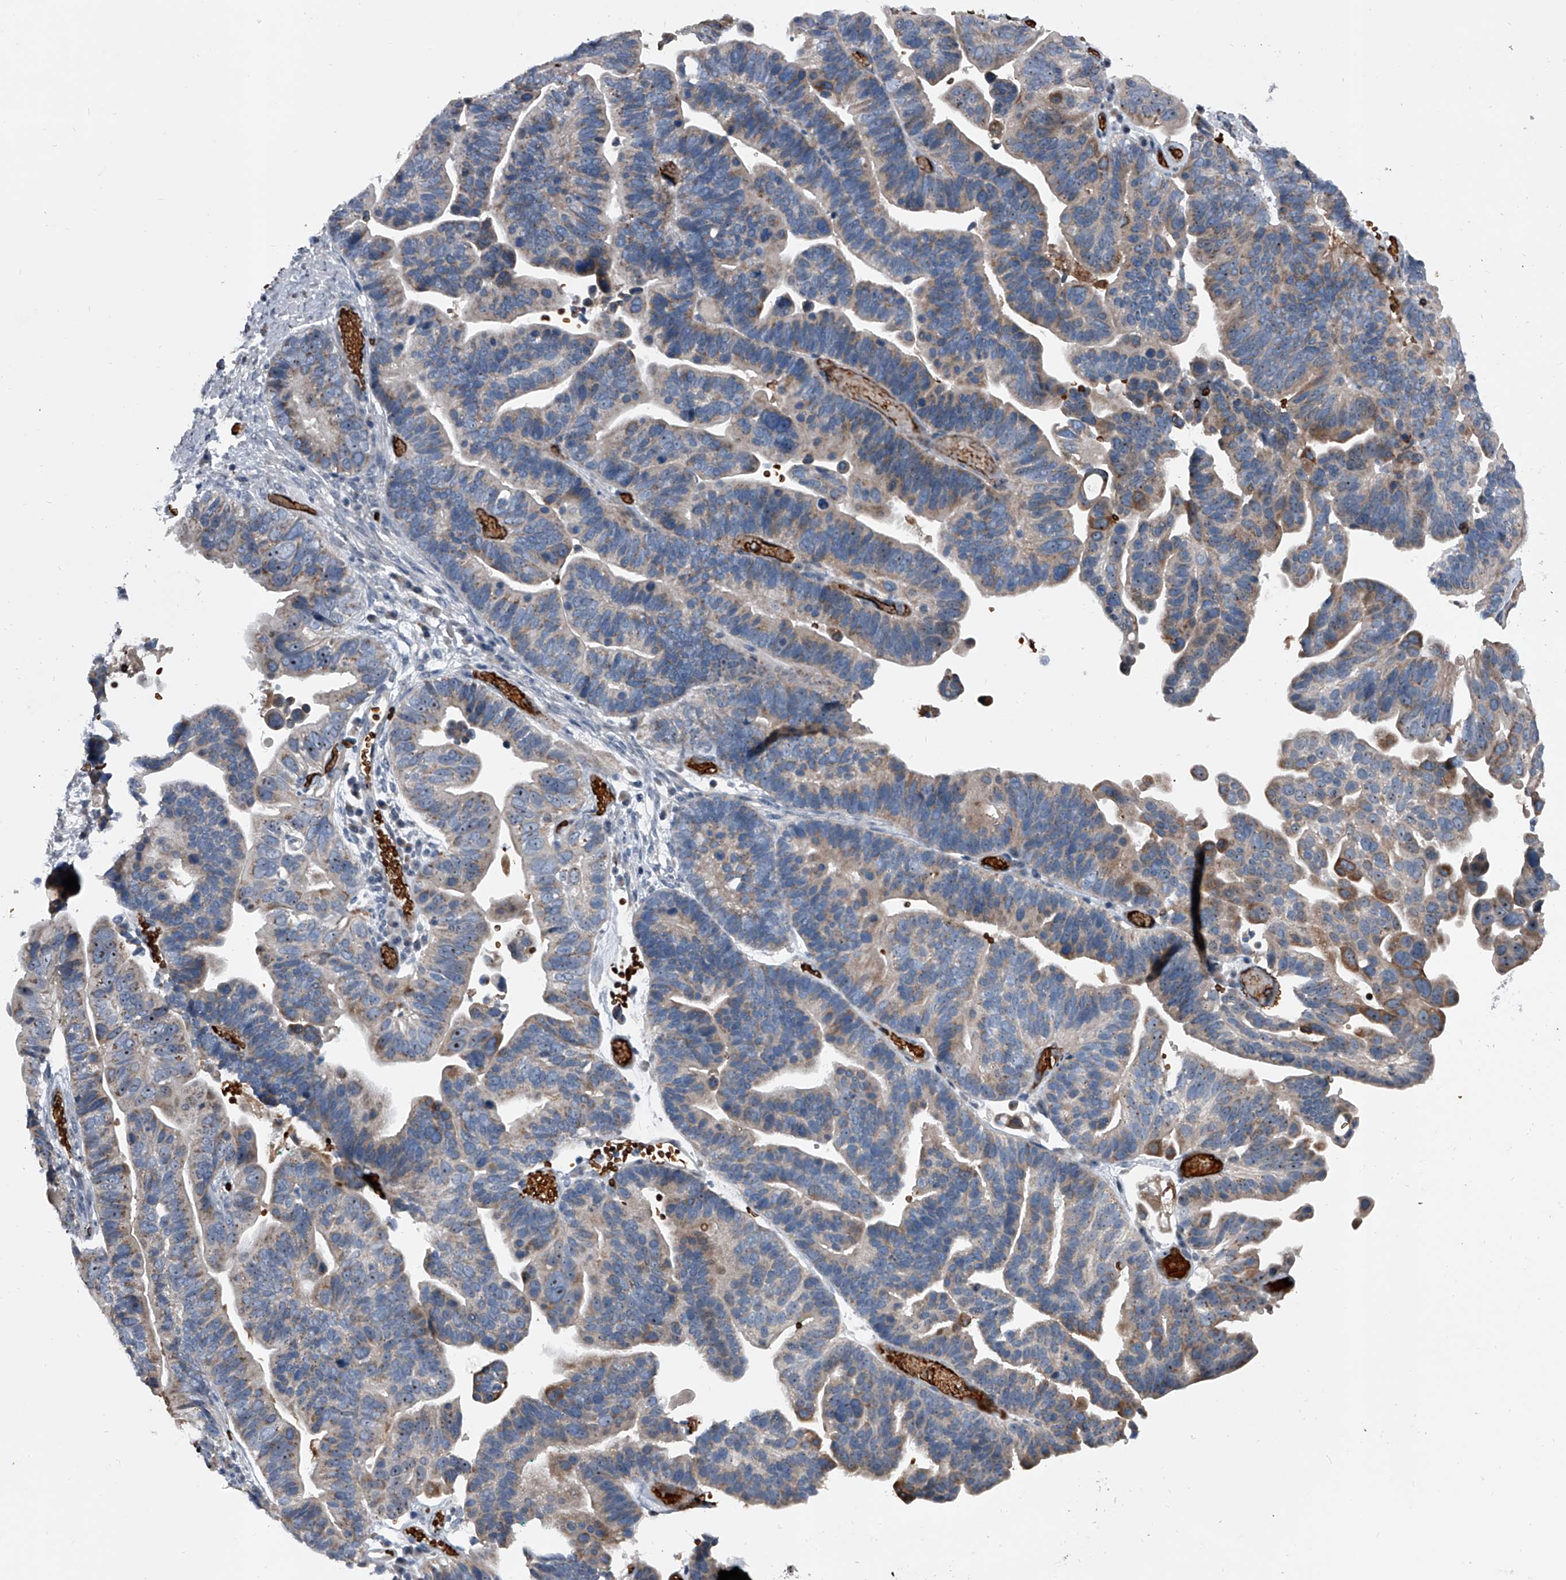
{"staining": {"intensity": "weak", "quantity": ">75%", "location": "cytoplasmic/membranous,nuclear"}, "tissue": "ovarian cancer", "cell_type": "Tumor cells", "image_type": "cancer", "snomed": [{"axis": "morphology", "description": "Cystadenocarcinoma, serous, NOS"}, {"axis": "topography", "description": "Ovary"}], "caption": "Immunohistochemistry (IHC) image of ovarian cancer stained for a protein (brown), which reveals low levels of weak cytoplasmic/membranous and nuclear positivity in about >75% of tumor cells.", "gene": "CEP85L", "patient": {"sex": "female", "age": 56}}